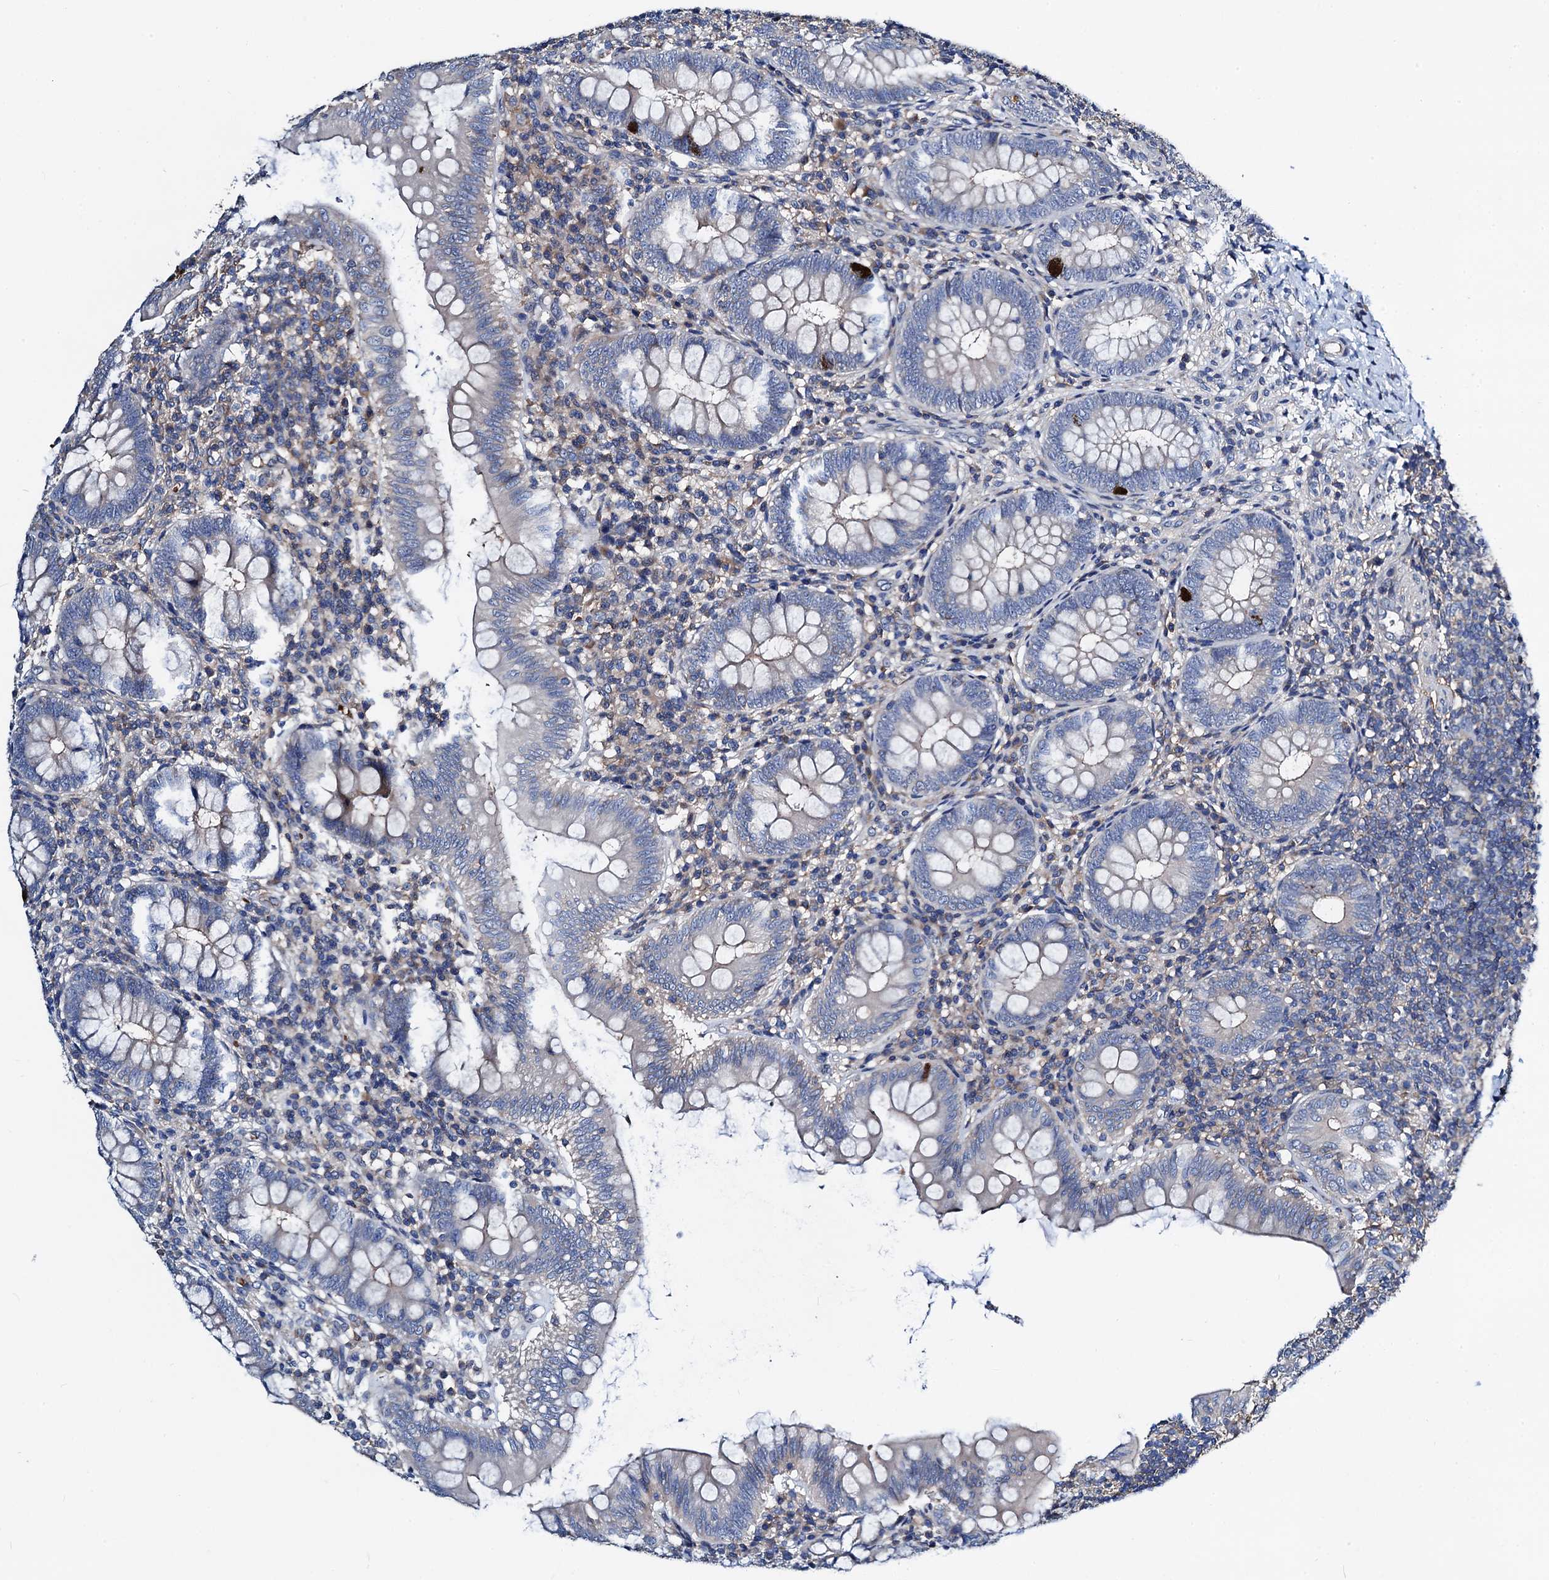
{"staining": {"intensity": "strong", "quantity": "<25%", "location": "cytoplasmic/membranous"}, "tissue": "appendix", "cell_type": "Glandular cells", "image_type": "normal", "snomed": [{"axis": "morphology", "description": "Normal tissue, NOS"}, {"axis": "topography", "description": "Appendix"}], "caption": "DAB (3,3'-diaminobenzidine) immunohistochemical staining of unremarkable human appendix demonstrates strong cytoplasmic/membranous protein expression in about <25% of glandular cells. (Brightfield microscopy of DAB IHC at high magnification).", "gene": "GCOM1", "patient": {"sex": "male", "age": 14}}